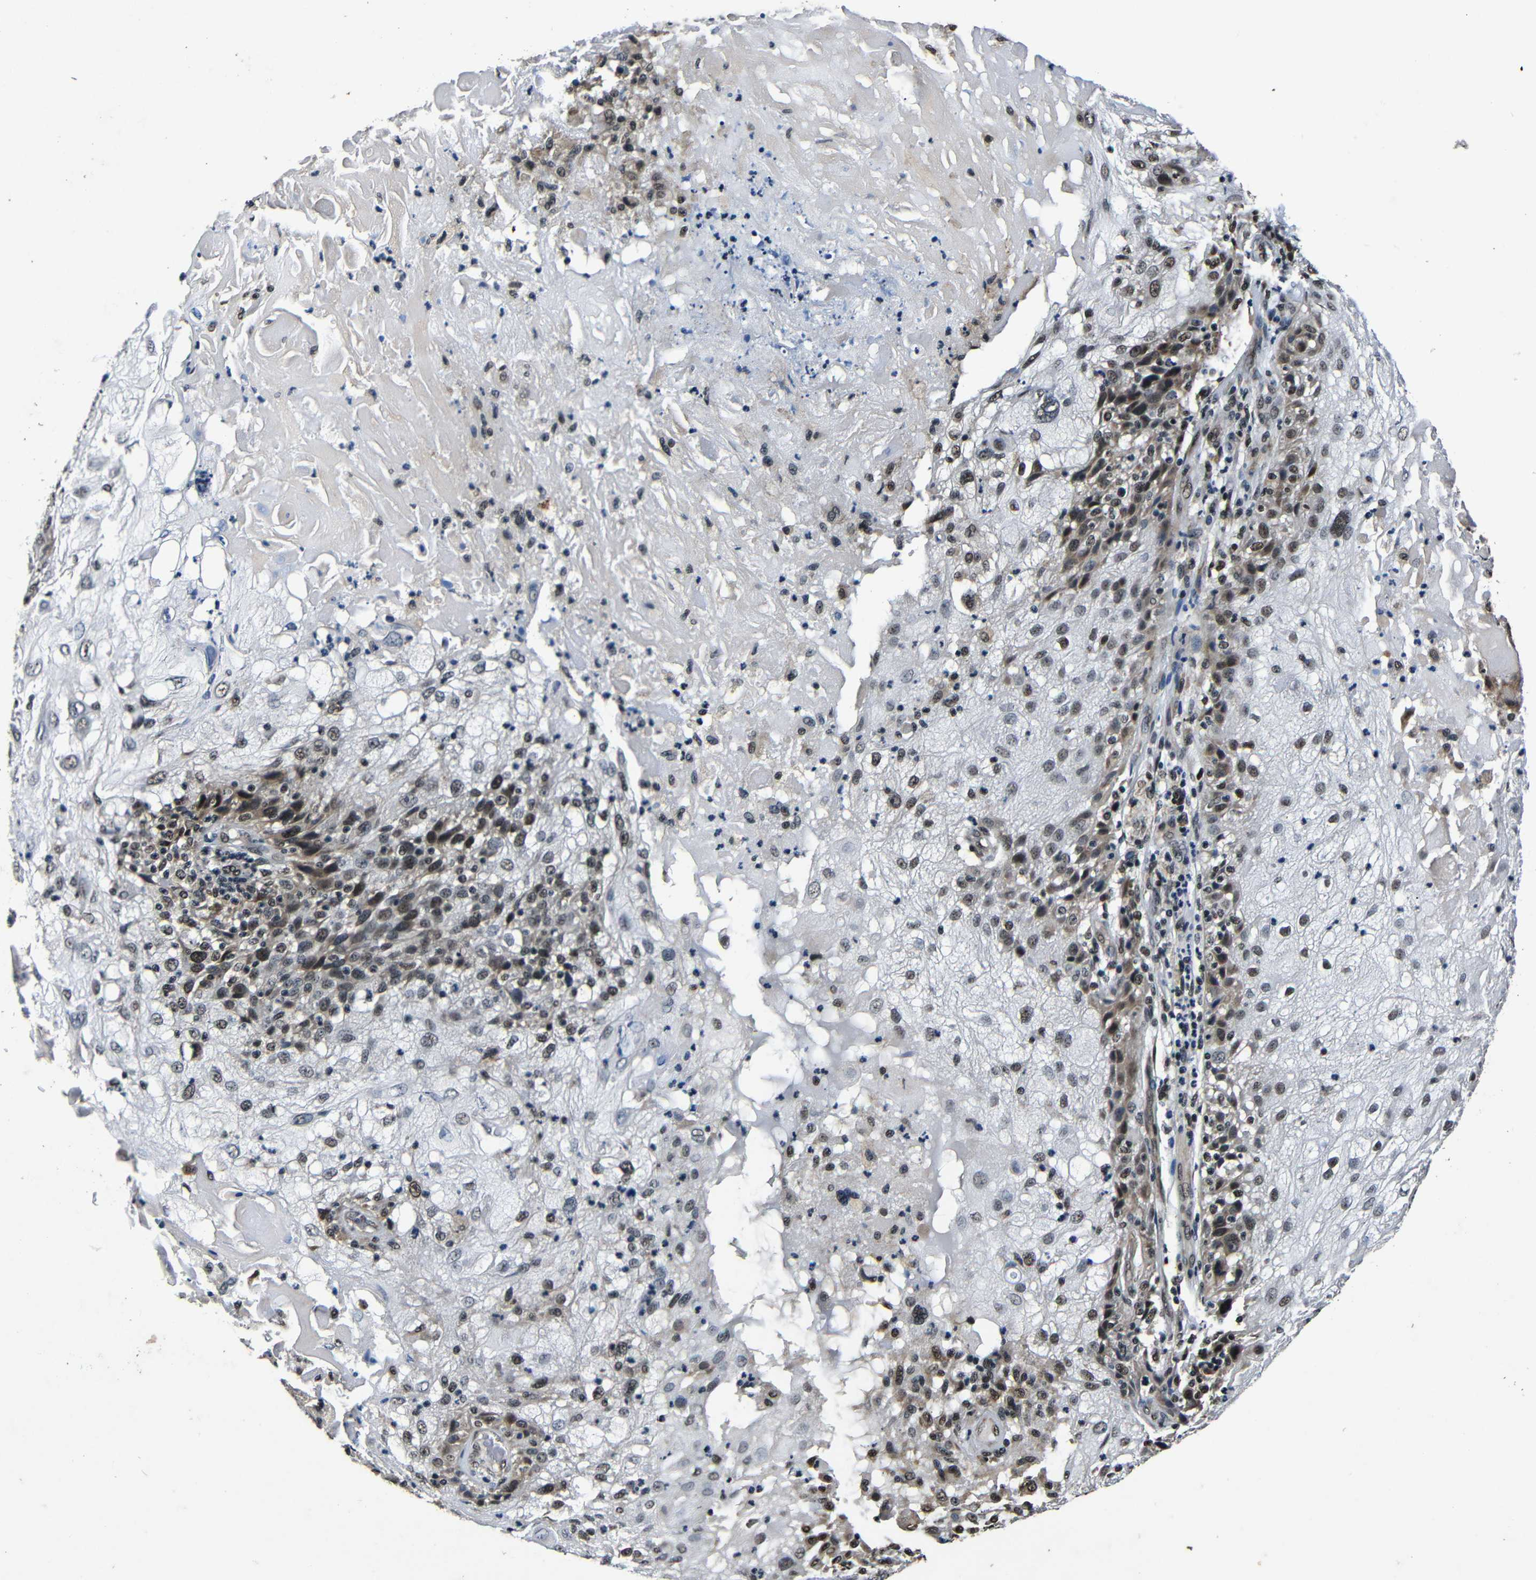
{"staining": {"intensity": "moderate", "quantity": ">75%", "location": "cytoplasmic/membranous,nuclear"}, "tissue": "skin cancer", "cell_type": "Tumor cells", "image_type": "cancer", "snomed": [{"axis": "morphology", "description": "Normal tissue, NOS"}, {"axis": "morphology", "description": "Squamous cell carcinoma, NOS"}, {"axis": "topography", "description": "Skin"}], "caption": "Skin squamous cell carcinoma stained with IHC exhibits moderate cytoplasmic/membranous and nuclear positivity in approximately >75% of tumor cells.", "gene": "FOXD4", "patient": {"sex": "female", "age": 83}}